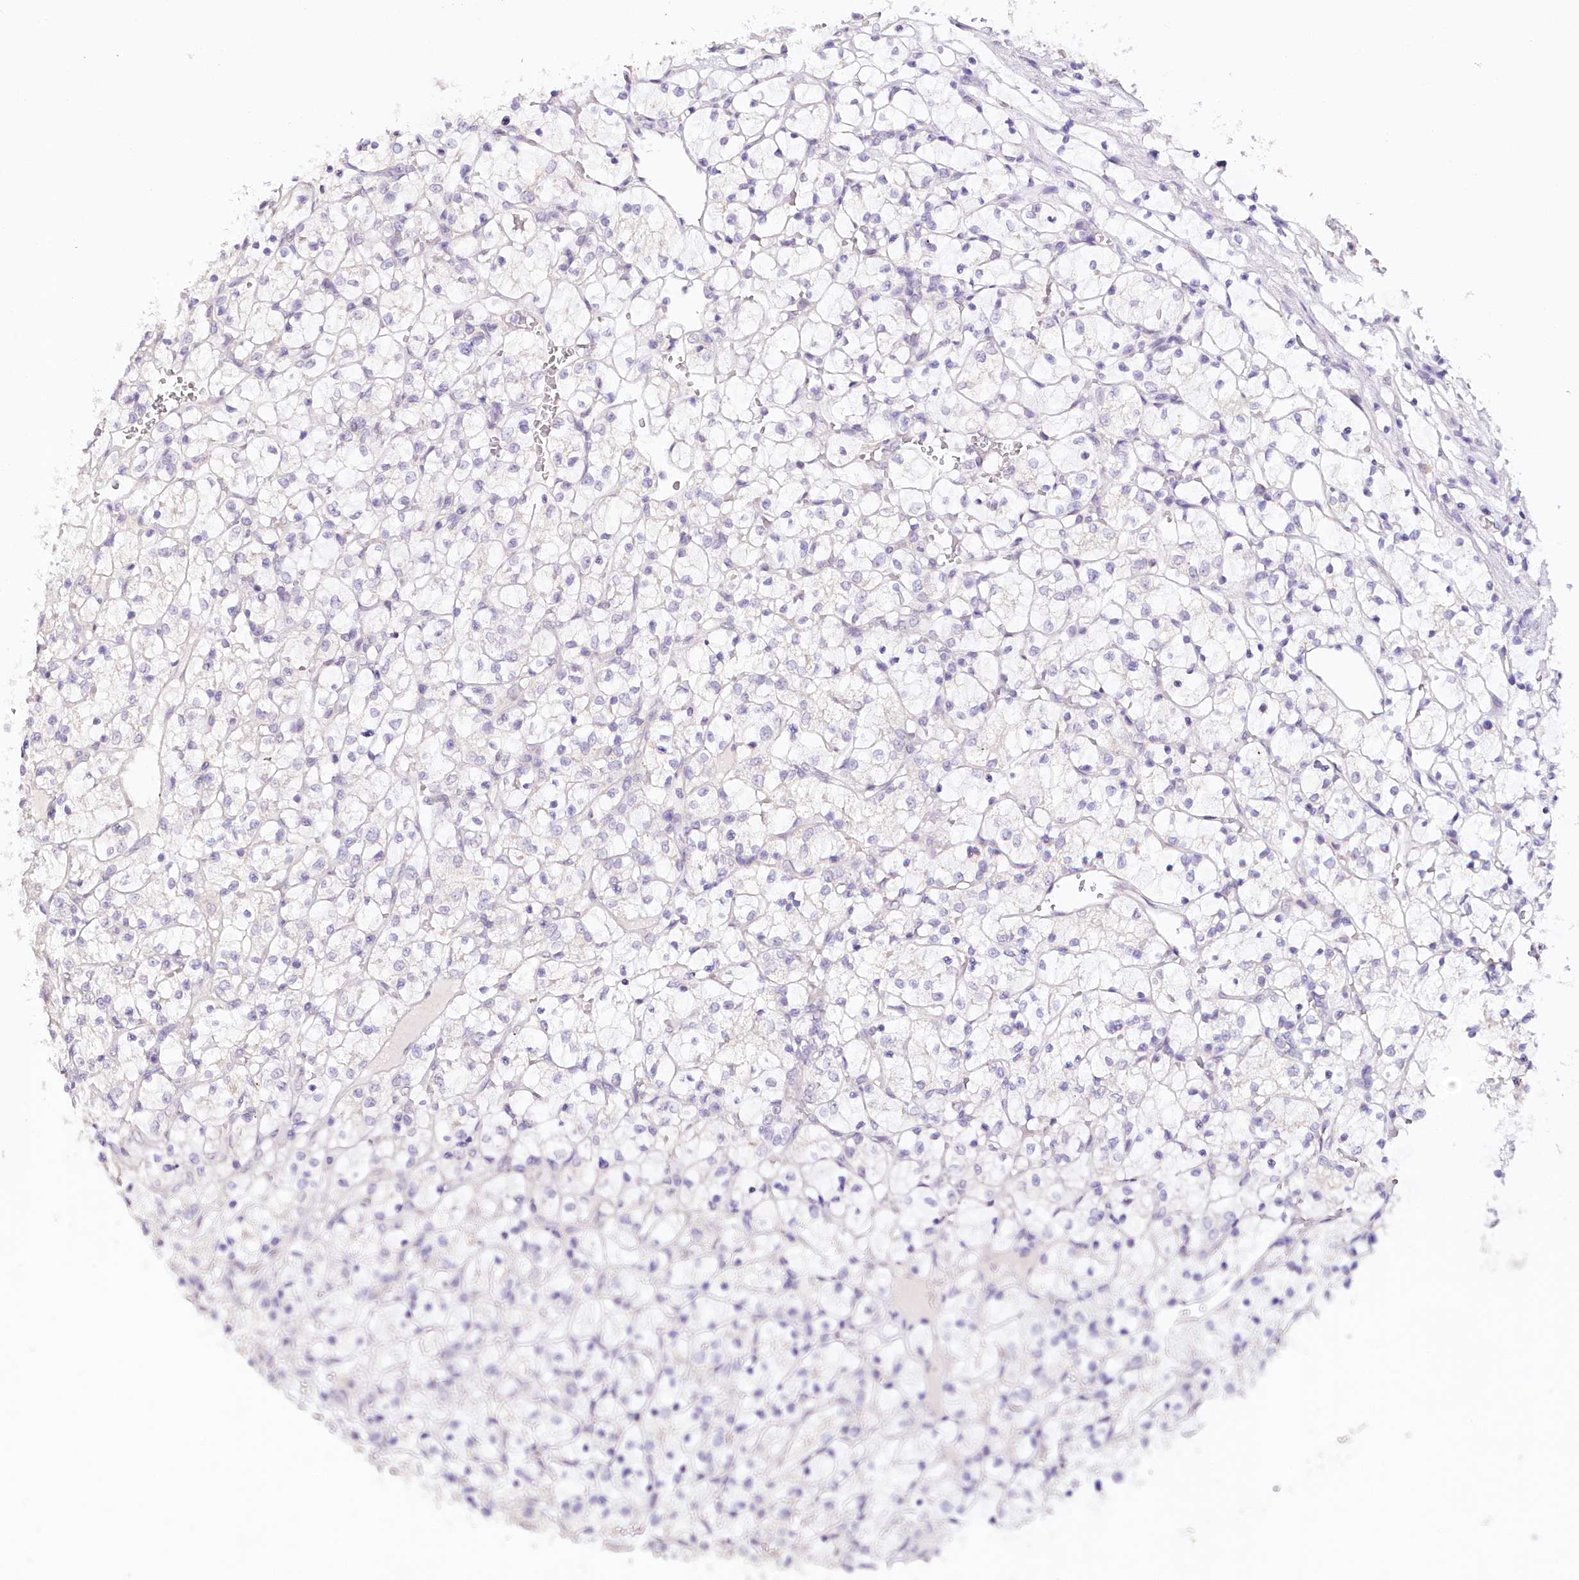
{"staining": {"intensity": "negative", "quantity": "none", "location": "none"}, "tissue": "renal cancer", "cell_type": "Tumor cells", "image_type": "cancer", "snomed": [{"axis": "morphology", "description": "Adenocarcinoma, NOS"}, {"axis": "topography", "description": "Kidney"}], "caption": "DAB (3,3'-diaminobenzidine) immunohistochemical staining of human renal cancer (adenocarcinoma) demonstrates no significant staining in tumor cells. (Stains: DAB IHC with hematoxylin counter stain, Microscopy: brightfield microscopy at high magnification).", "gene": "TP53", "patient": {"sex": "female", "age": 69}}